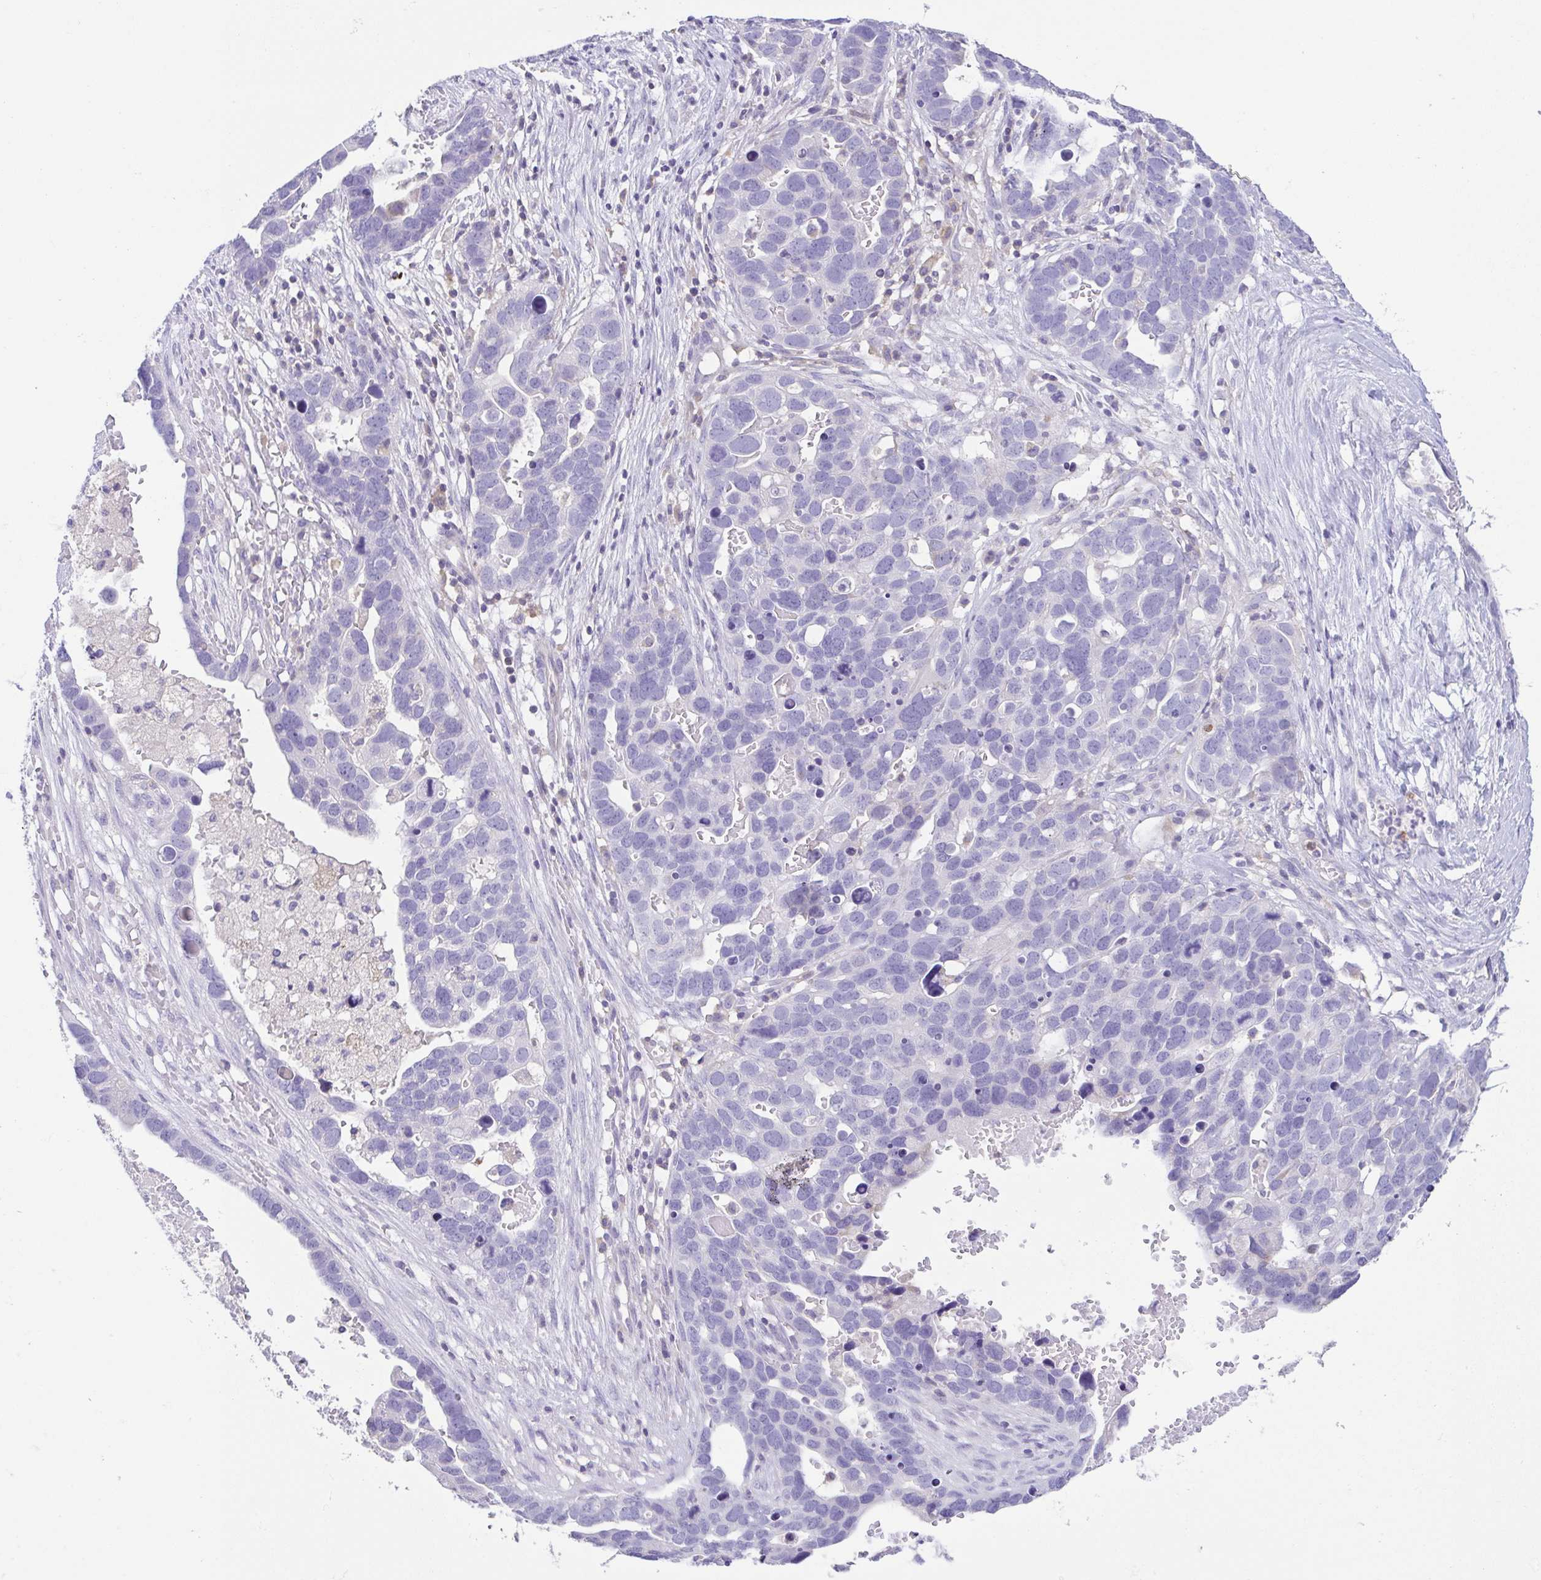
{"staining": {"intensity": "negative", "quantity": "none", "location": "none"}, "tissue": "ovarian cancer", "cell_type": "Tumor cells", "image_type": "cancer", "snomed": [{"axis": "morphology", "description": "Cystadenocarcinoma, serous, NOS"}, {"axis": "topography", "description": "Ovary"}], "caption": "Tumor cells are negative for protein expression in human ovarian serous cystadenocarcinoma.", "gene": "ARPP21", "patient": {"sex": "female", "age": 54}}